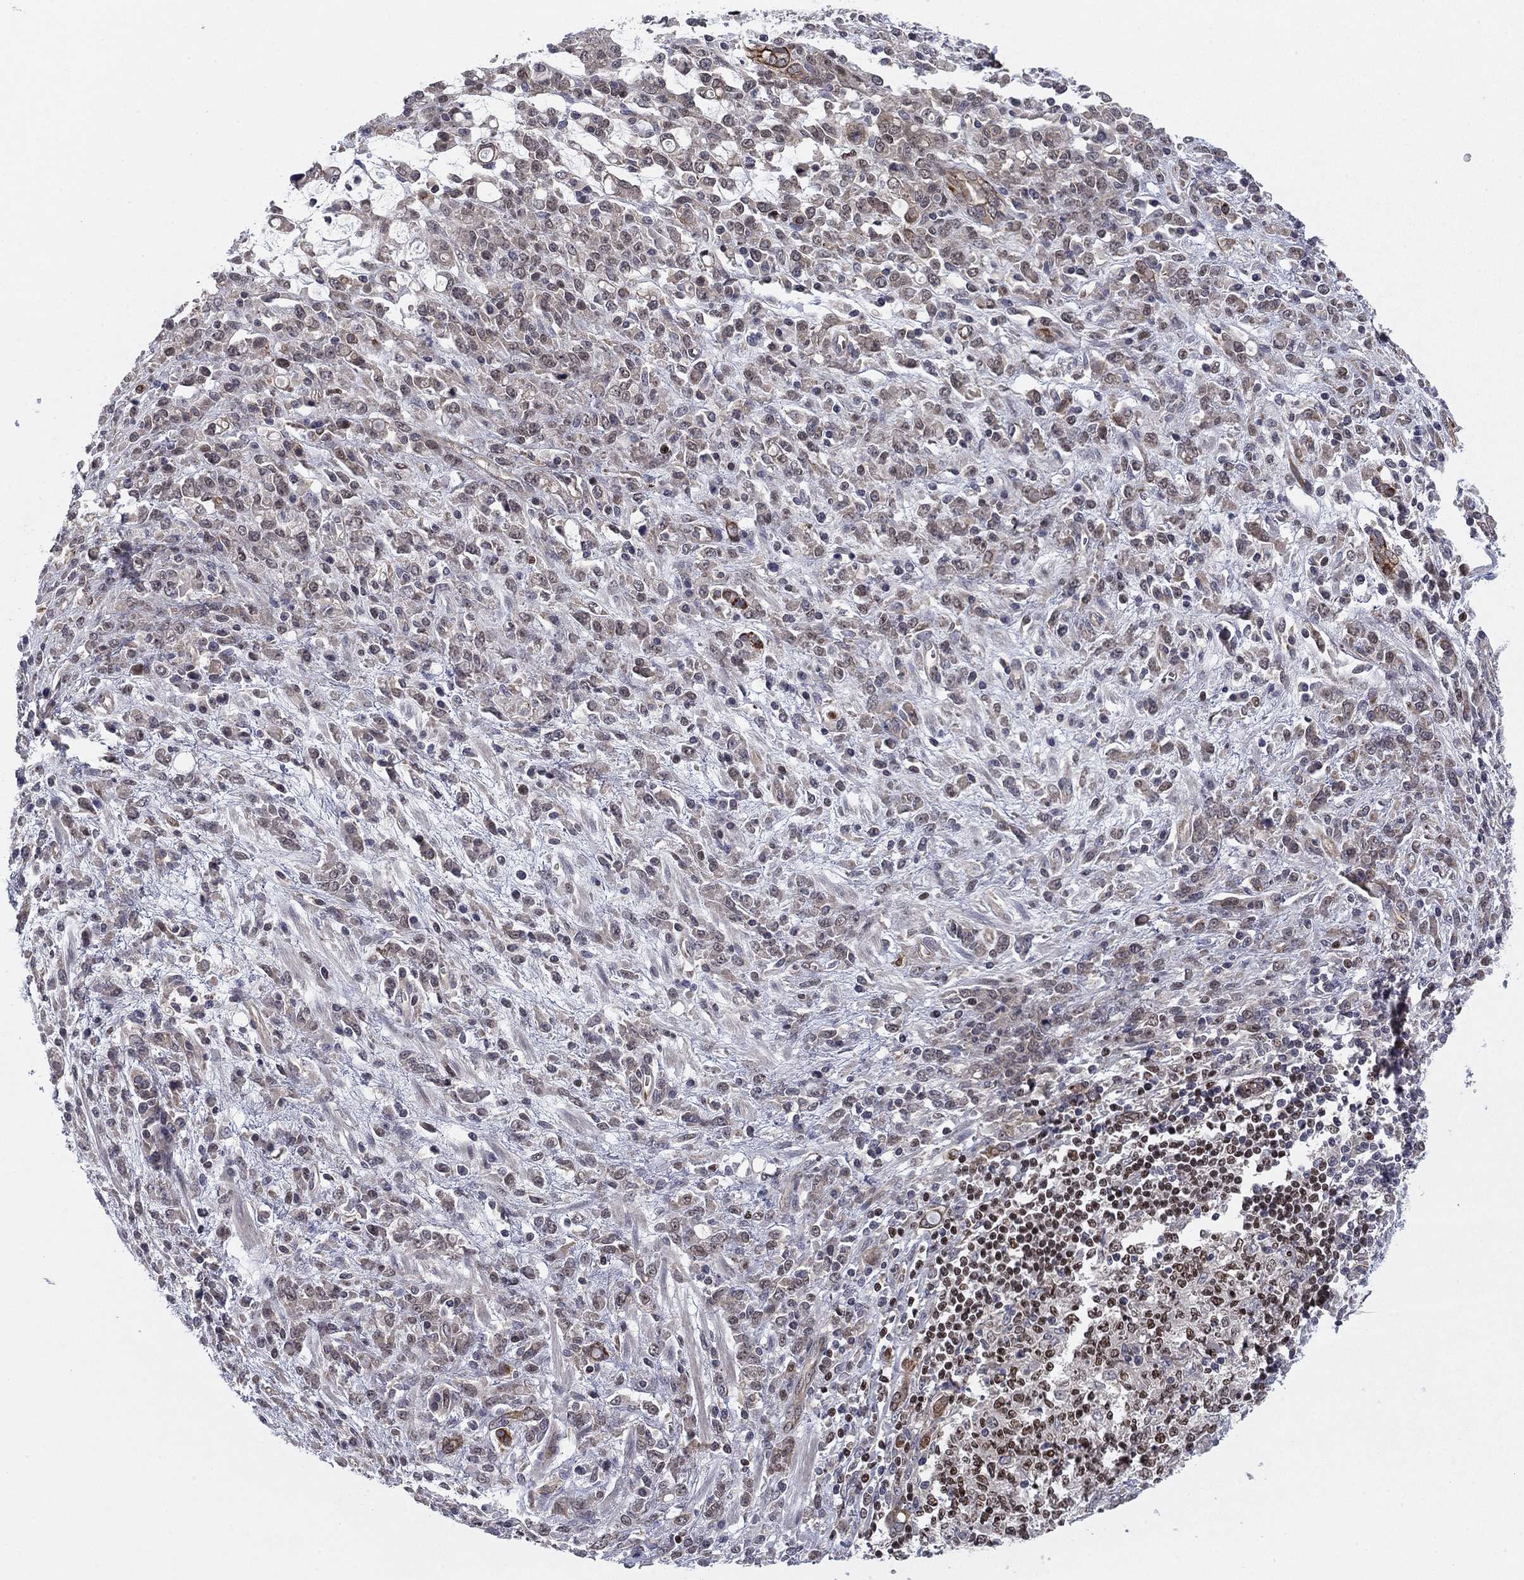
{"staining": {"intensity": "moderate", "quantity": "<25%", "location": "cytoplasmic/membranous"}, "tissue": "stomach cancer", "cell_type": "Tumor cells", "image_type": "cancer", "snomed": [{"axis": "morphology", "description": "Adenocarcinoma, NOS"}, {"axis": "topography", "description": "Stomach"}], "caption": "An IHC photomicrograph of neoplastic tissue is shown. Protein staining in brown labels moderate cytoplasmic/membranous positivity in stomach adenocarcinoma within tumor cells. (brown staining indicates protein expression, while blue staining denotes nuclei).", "gene": "BCL11A", "patient": {"sex": "female", "age": 57}}